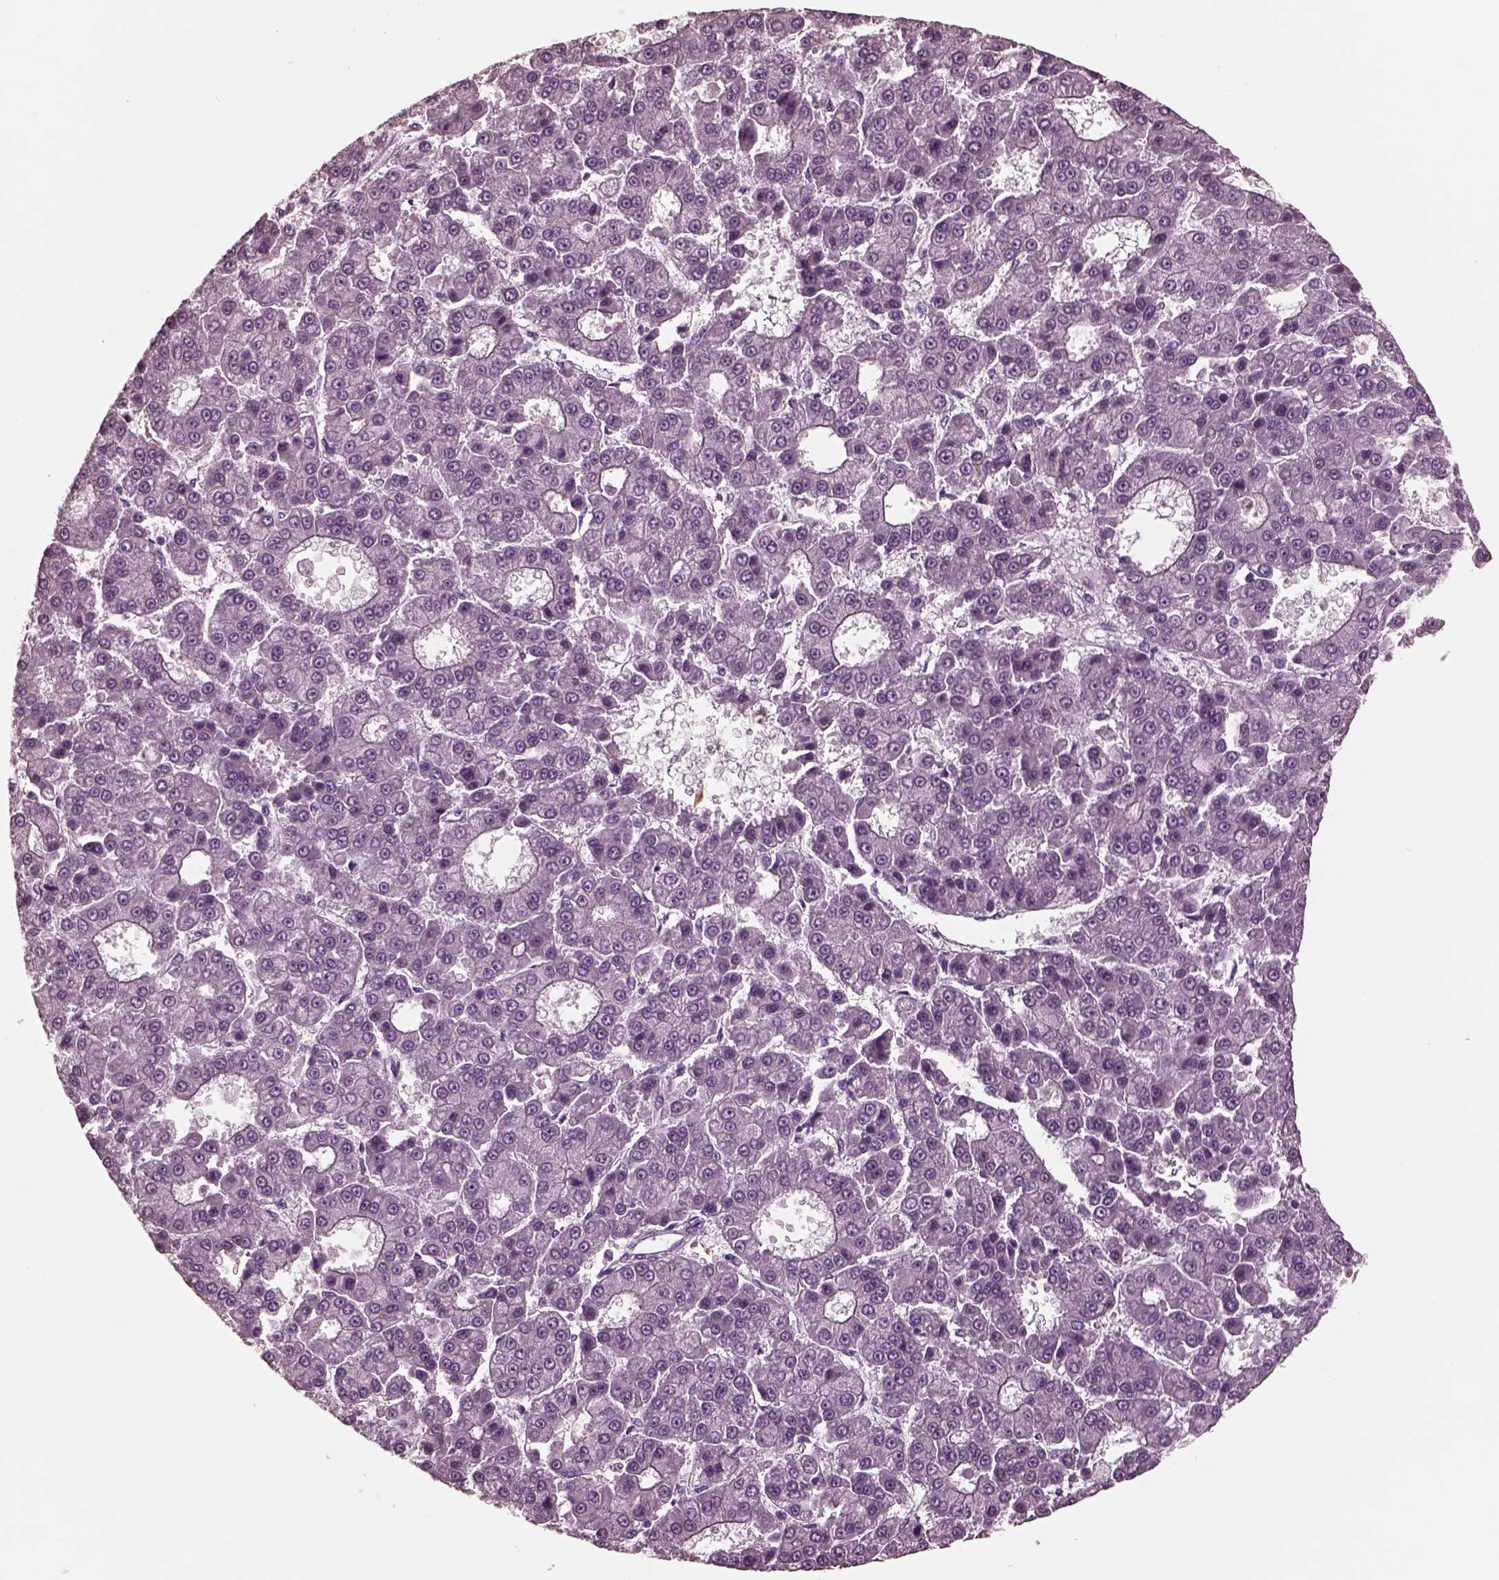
{"staining": {"intensity": "negative", "quantity": "none", "location": "none"}, "tissue": "liver cancer", "cell_type": "Tumor cells", "image_type": "cancer", "snomed": [{"axis": "morphology", "description": "Carcinoma, Hepatocellular, NOS"}, {"axis": "topography", "description": "Liver"}], "caption": "Liver cancer was stained to show a protein in brown. There is no significant positivity in tumor cells. (Brightfield microscopy of DAB (3,3'-diaminobenzidine) immunohistochemistry (IHC) at high magnification).", "gene": "CGA", "patient": {"sex": "male", "age": 70}}